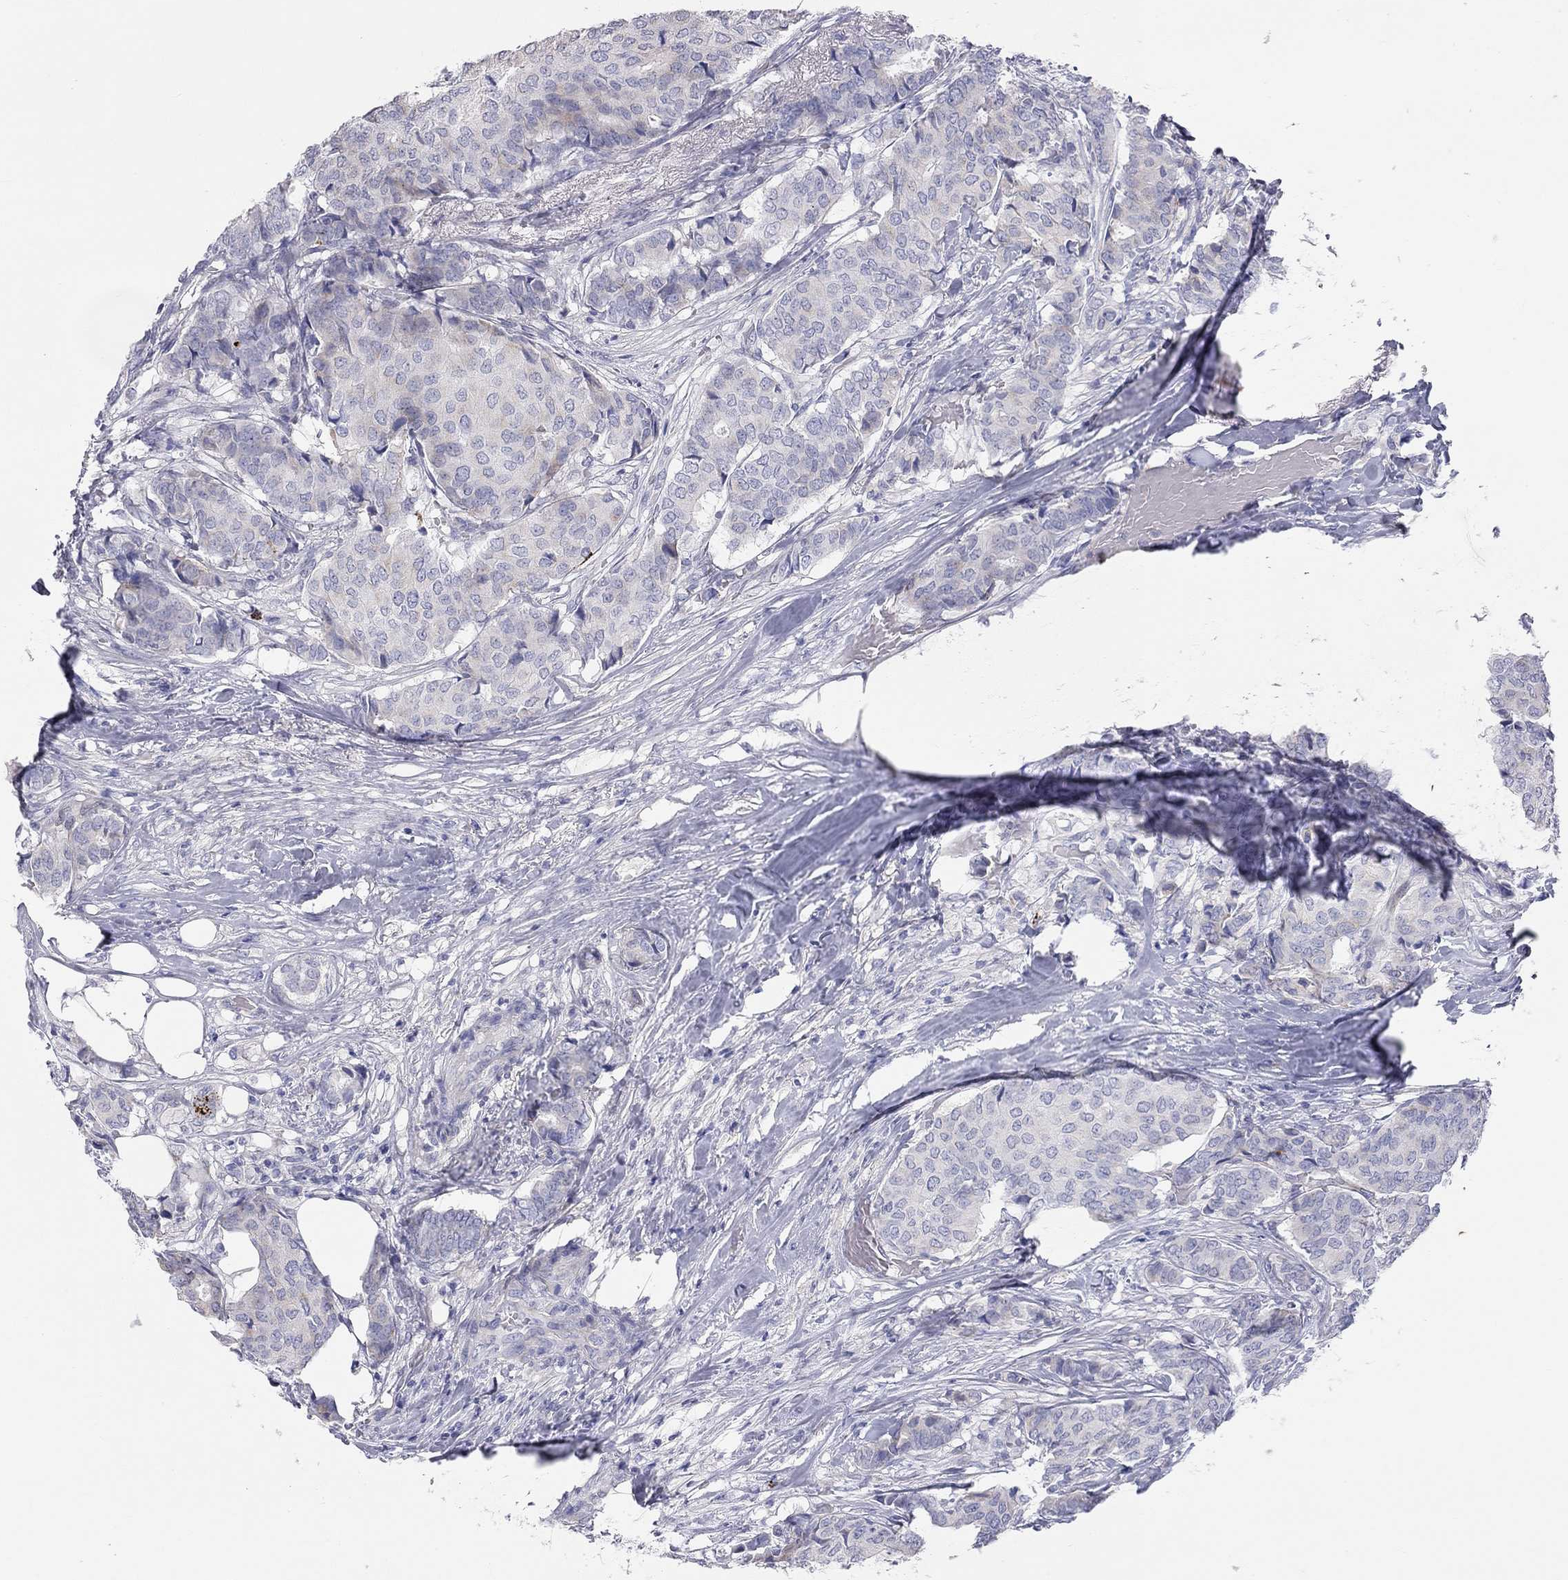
{"staining": {"intensity": "negative", "quantity": "none", "location": "none"}, "tissue": "breast cancer", "cell_type": "Tumor cells", "image_type": "cancer", "snomed": [{"axis": "morphology", "description": "Duct carcinoma"}, {"axis": "topography", "description": "Breast"}], "caption": "Immunohistochemical staining of human breast cancer exhibits no significant expression in tumor cells.", "gene": "ST7L", "patient": {"sex": "female", "age": 75}}